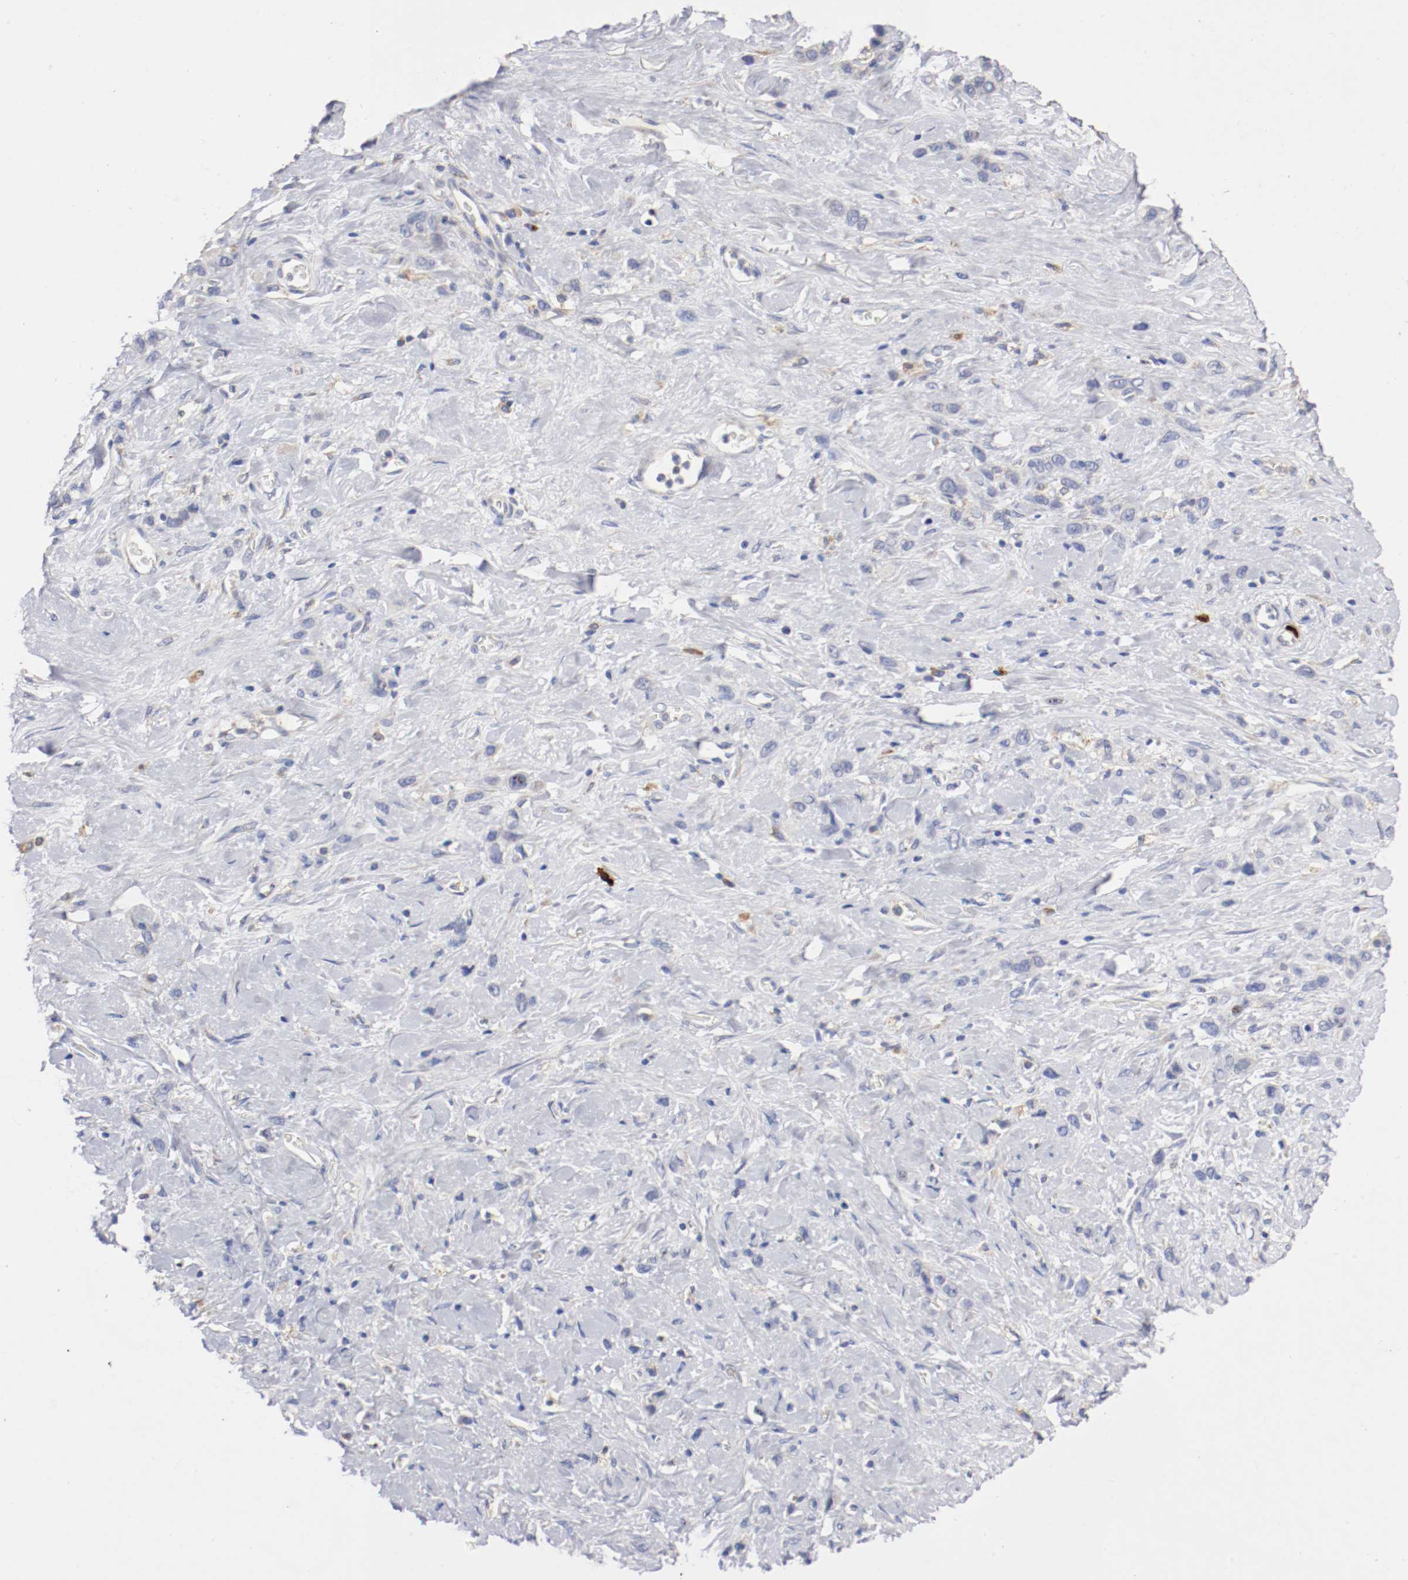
{"staining": {"intensity": "weak", "quantity": "<25%", "location": "cytoplasmic/membranous"}, "tissue": "stomach cancer", "cell_type": "Tumor cells", "image_type": "cancer", "snomed": [{"axis": "morphology", "description": "Normal tissue, NOS"}, {"axis": "morphology", "description": "Adenocarcinoma, NOS"}, {"axis": "morphology", "description": "Adenocarcinoma, High grade"}, {"axis": "topography", "description": "Stomach, upper"}, {"axis": "topography", "description": "Stomach"}], "caption": "This histopathology image is of high-grade adenocarcinoma (stomach) stained with IHC to label a protein in brown with the nuclei are counter-stained blue. There is no staining in tumor cells. Brightfield microscopy of IHC stained with DAB (brown) and hematoxylin (blue), captured at high magnification.", "gene": "TRAF2", "patient": {"sex": "female", "age": 65}}